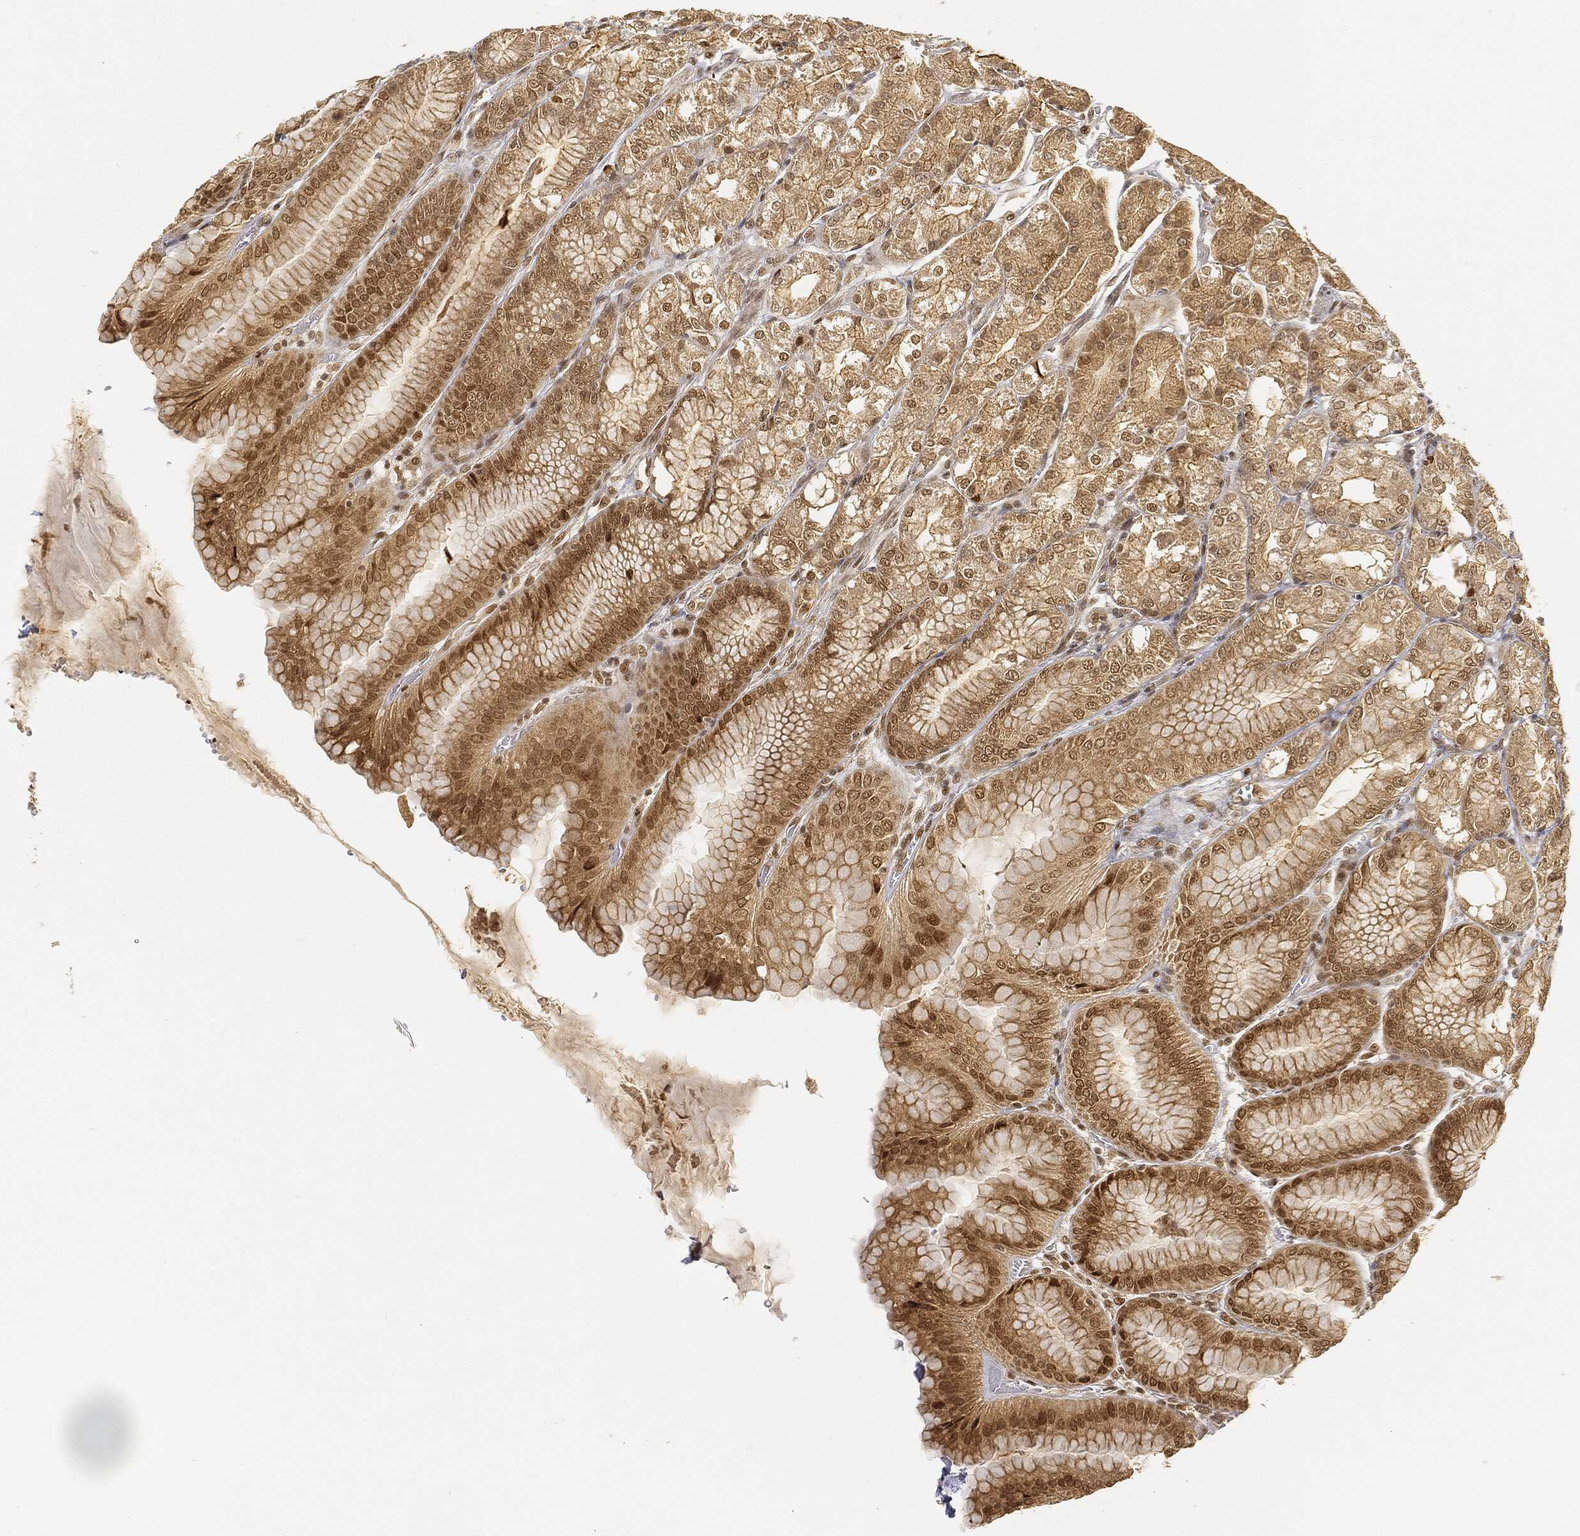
{"staining": {"intensity": "strong", "quantity": "<25%", "location": "nuclear"}, "tissue": "stomach", "cell_type": "Glandular cells", "image_type": "normal", "snomed": [{"axis": "morphology", "description": "Normal tissue, NOS"}, {"axis": "topography", "description": "Stomach"}], "caption": "Human stomach stained for a protein (brown) demonstrates strong nuclear positive expression in approximately <25% of glandular cells.", "gene": "CIB1", "patient": {"sex": "male", "age": 71}}